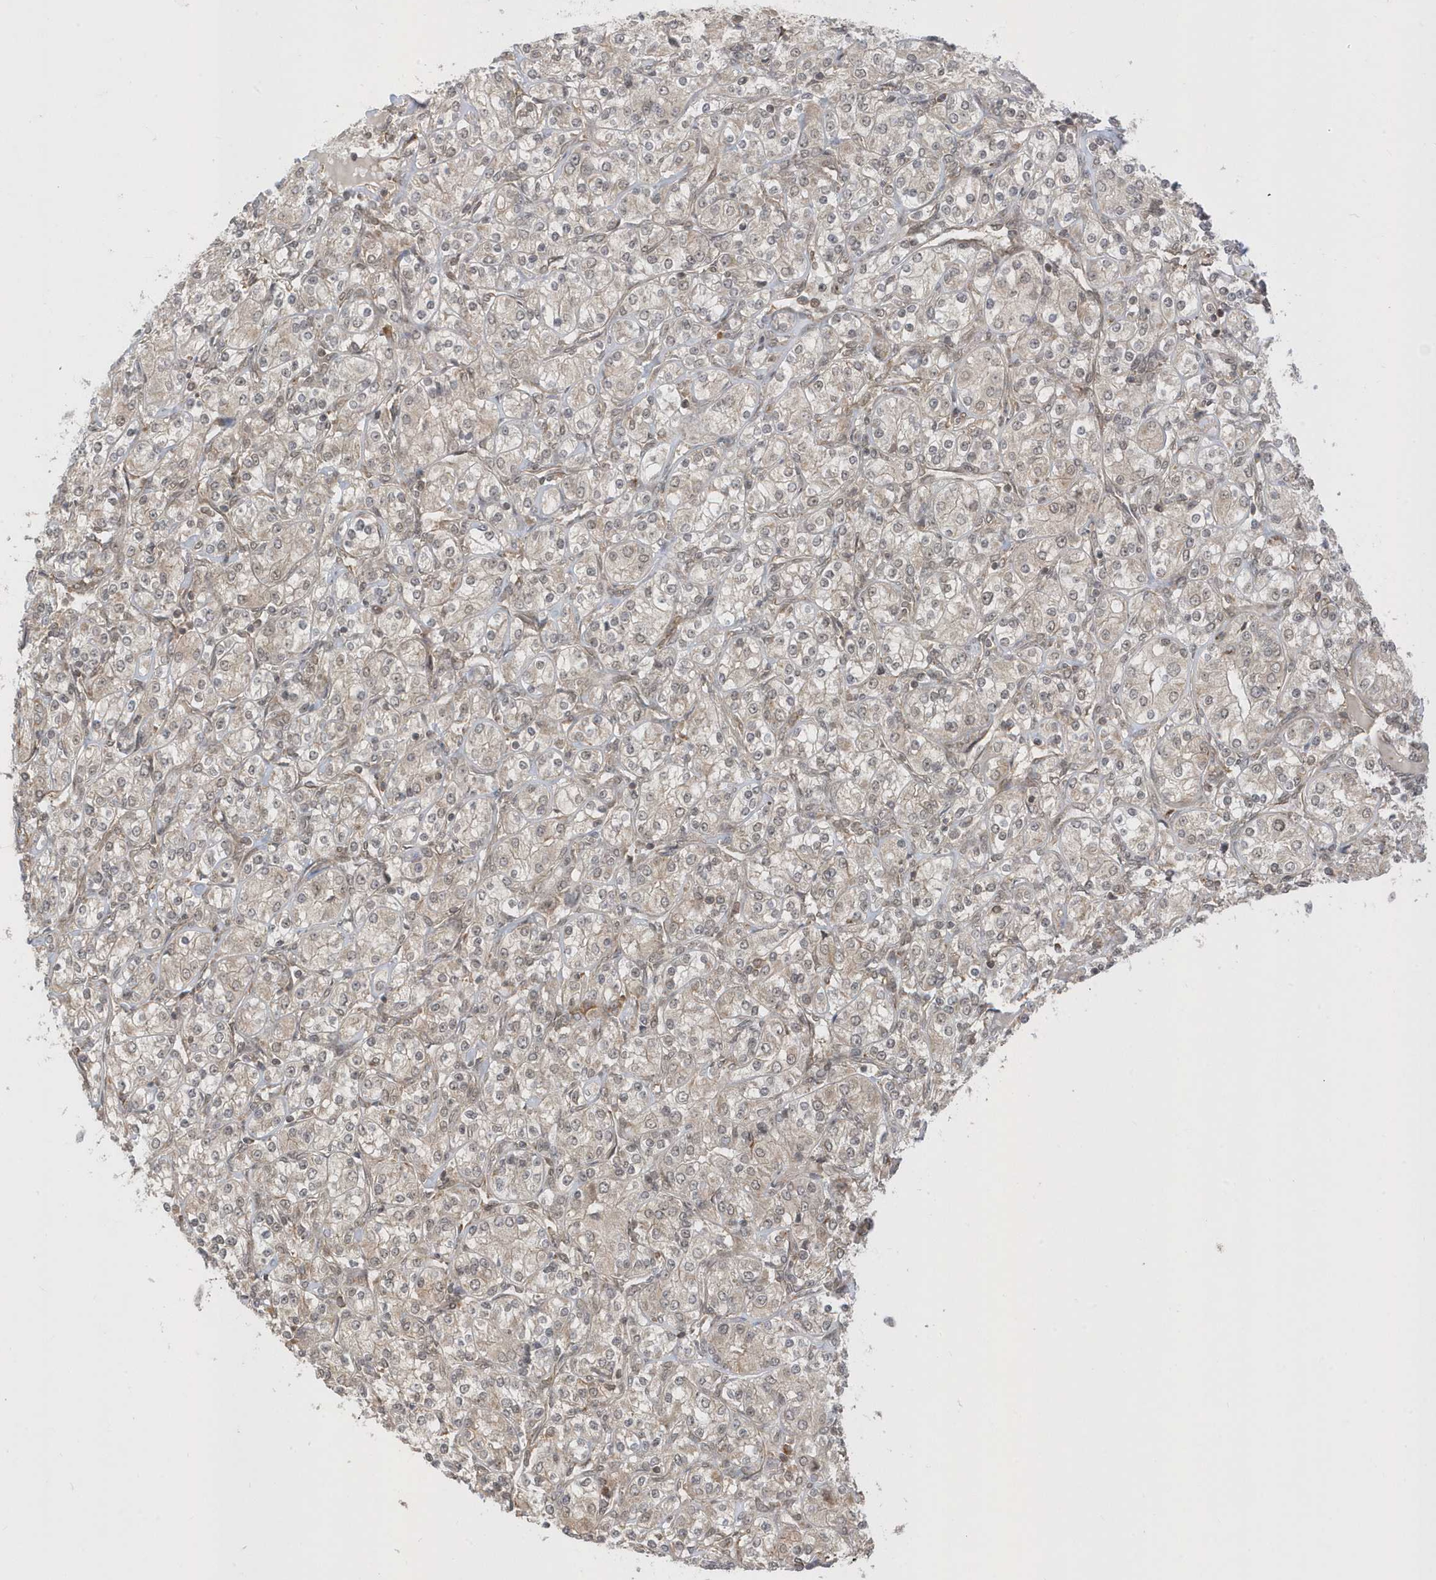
{"staining": {"intensity": "negative", "quantity": "none", "location": "none"}, "tissue": "renal cancer", "cell_type": "Tumor cells", "image_type": "cancer", "snomed": [{"axis": "morphology", "description": "Adenocarcinoma, NOS"}, {"axis": "topography", "description": "Kidney"}], "caption": "Protein analysis of renal adenocarcinoma displays no significant staining in tumor cells.", "gene": "METTL21A", "patient": {"sex": "male", "age": 77}}